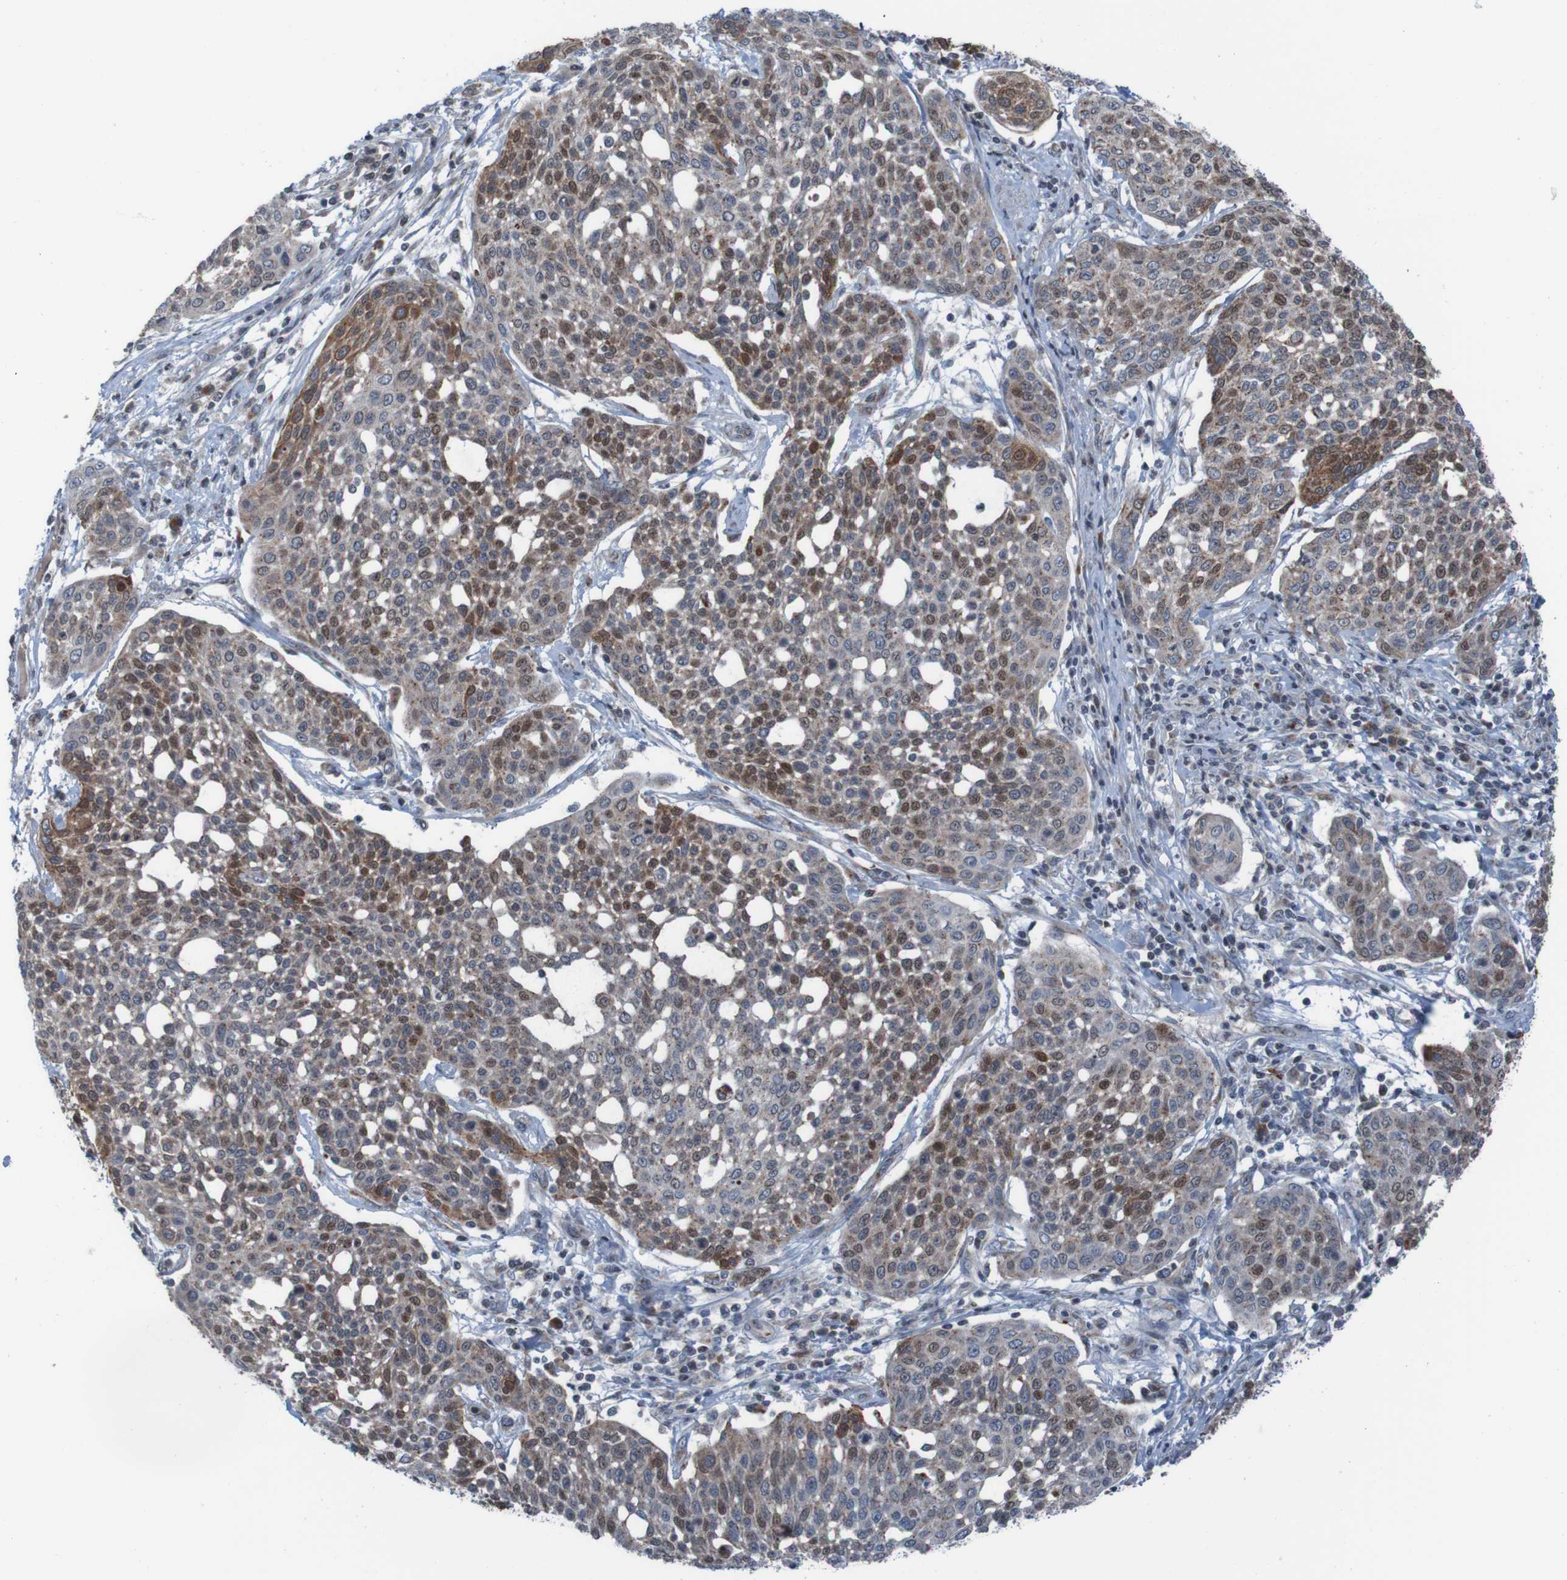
{"staining": {"intensity": "moderate", "quantity": "25%-75%", "location": "cytoplasmic/membranous,nuclear"}, "tissue": "cervical cancer", "cell_type": "Tumor cells", "image_type": "cancer", "snomed": [{"axis": "morphology", "description": "Squamous cell carcinoma, NOS"}, {"axis": "topography", "description": "Cervix"}], "caption": "High-power microscopy captured an immunohistochemistry image of cervical cancer, revealing moderate cytoplasmic/membranous and nuclear expression in approximately 25%-75% of tumor cells. The staining was performed using DAB, with brown indicating positive protein expression. Nuclei are stained blue with hematoxylin.", "gene": "UNG", "patient": {"sex": "female", "age": 34}}